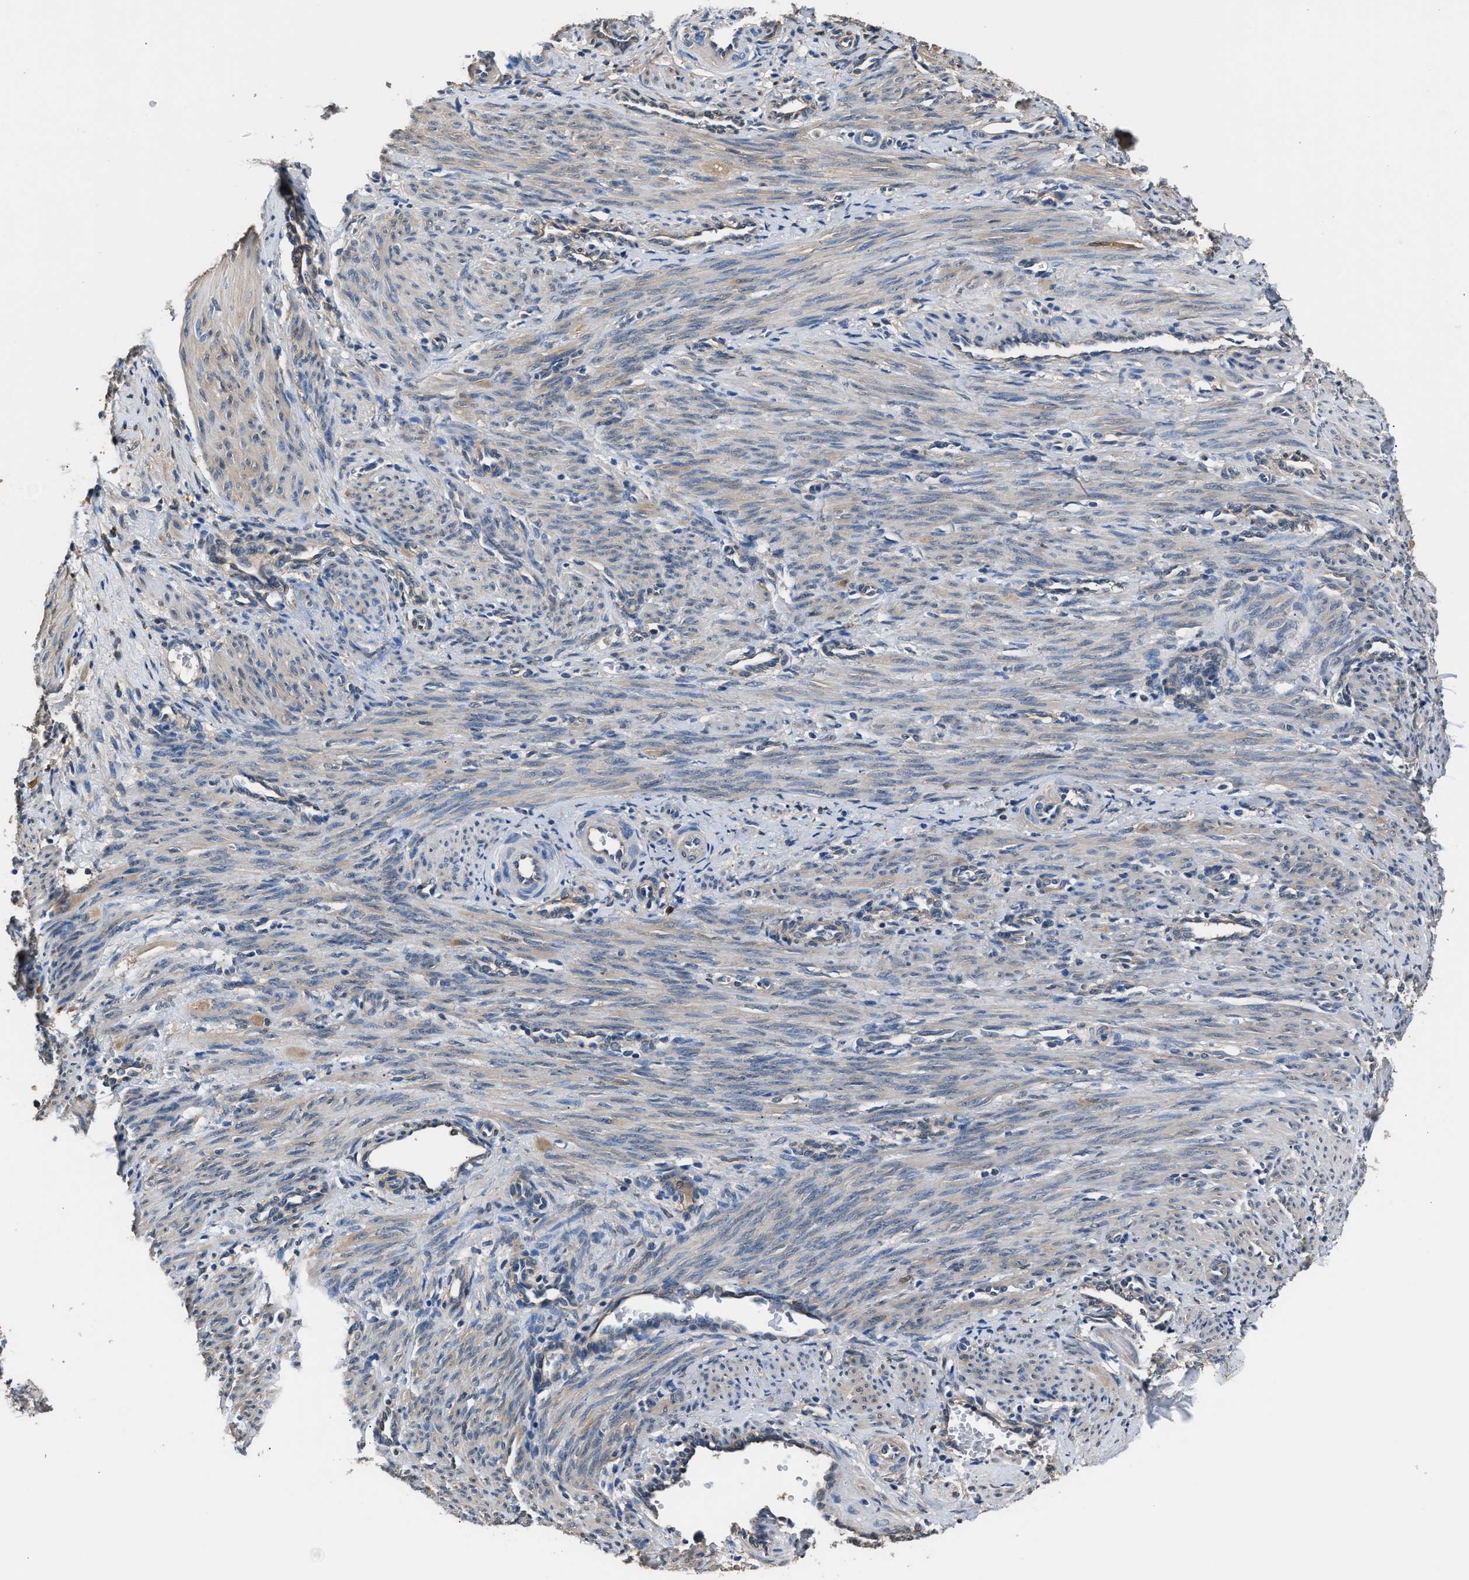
{"staining": {"intensity": "weak", "quantity": "25%-75%", "location": "cytoplasmic/membranous"}, "tissue": "smooth muscle", "cell_type": "Smooth muscle cells", "image_type": "normal", "snomed": [{"axis": "morphology", "description": "Normal tissue, NOS"}, {"axis": "topography", "description": "Endometrium"}], "caption": "An IHC photomicrograph of normal tissue is shown. Protein staining in brown shows weak cytoplasmic/membranous positivity in smooth muscle within smooth muscle cells.", "gene": "GSTP1", "patient": {"sex": "female", "age": 33}}